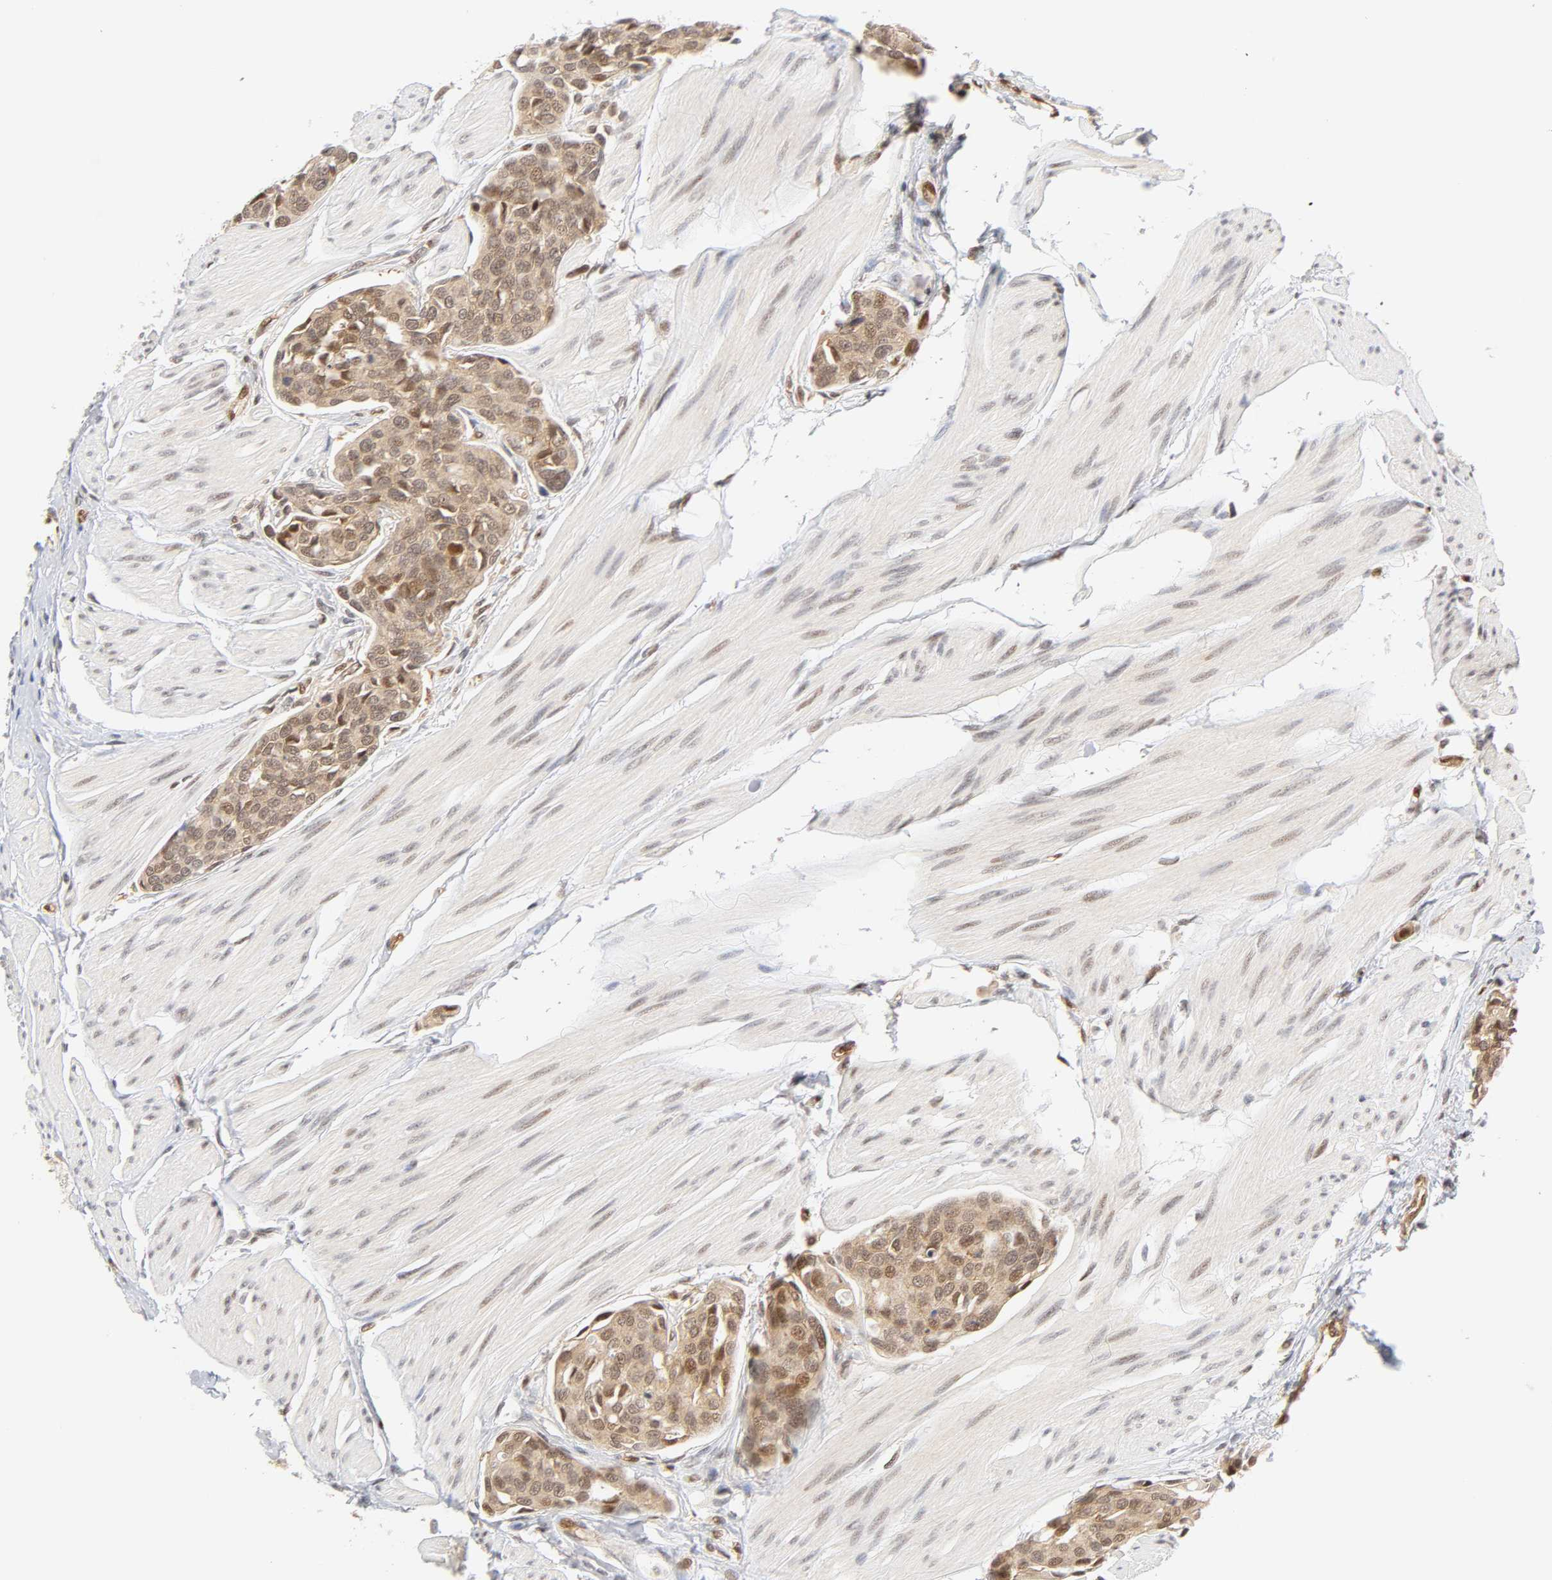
{"staining": {"intensity": "weak", "quantity": ">75%", "location": "cytoplasmic/membranous,nuclear"}, "tissue": "urothelial cancer", "cell_type": "Tumor cells", "image_type": "cancer", "snomed": [{"axis": "morphology", "description": "Urothelial carcinoma, High grade"}, {"axis": "topography", "description": "Urinary bladder"}], "caption": "A brown stain labels weak cytoplasmic/membranous and nuclear staining of a protein in urothelial carcinoma (high-grade) tumor cells.", "gene": "CDC37", "patient": {"sex": "male", "age": 78}}